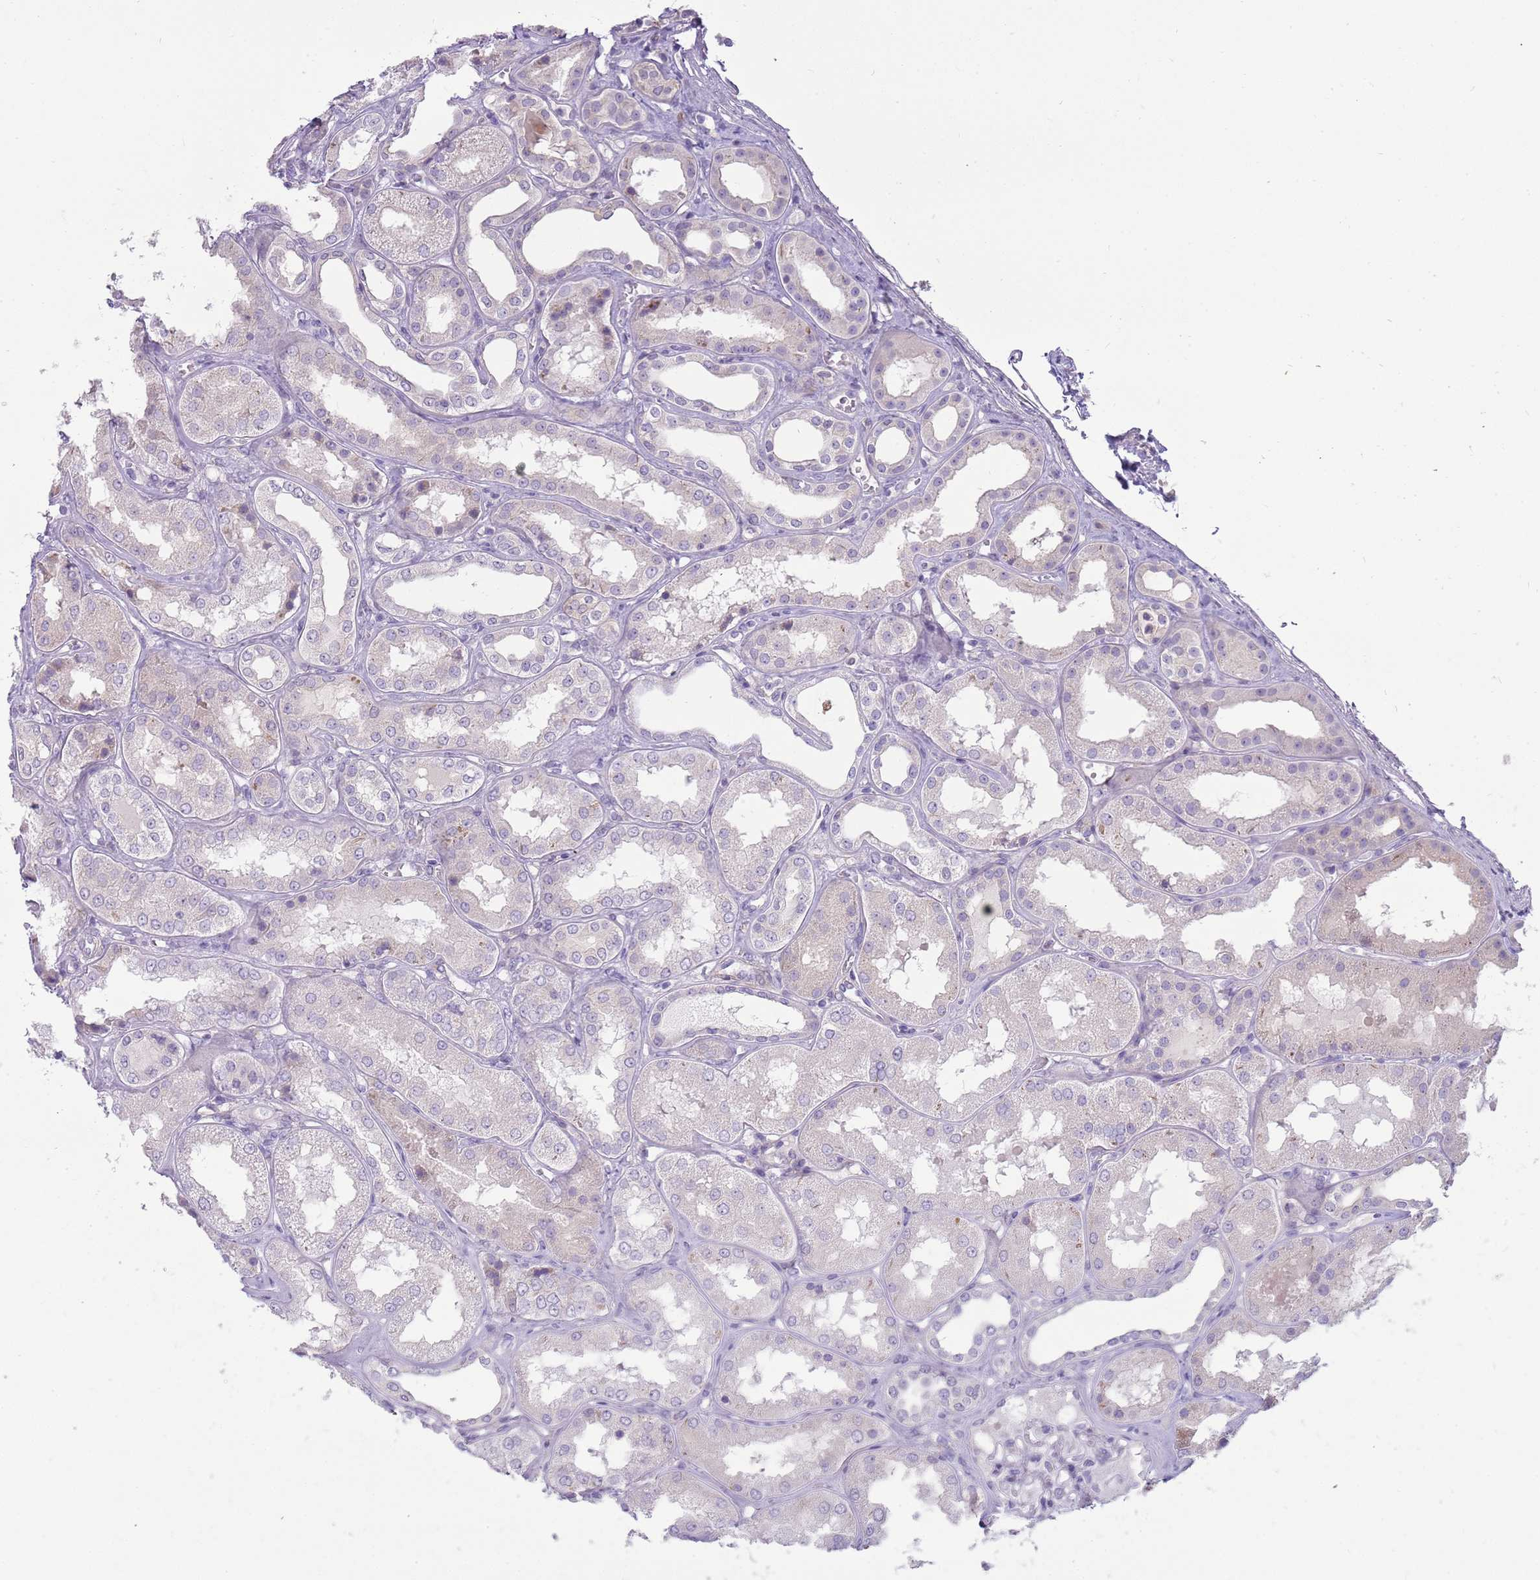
{"staining": {"intensity": "negative", "quantity": "none", "location": "none"}, "tissue": "kidney", "cell_type": "Cells in glomeruli", "image_type": "normal", "snomed": [{"axis": "morphology", "description": "Normal tissue, NOS"}, {"axis": "topography", "description": "Kidney"}], "caption": "An immunohistochemistry (IHC) micrograph of unremarkable kidney is shown. There is no staining in cells in glomeruli of kidney.", "gene": "DIPK1C", "patient": {"sex": "female", "age": 56}}